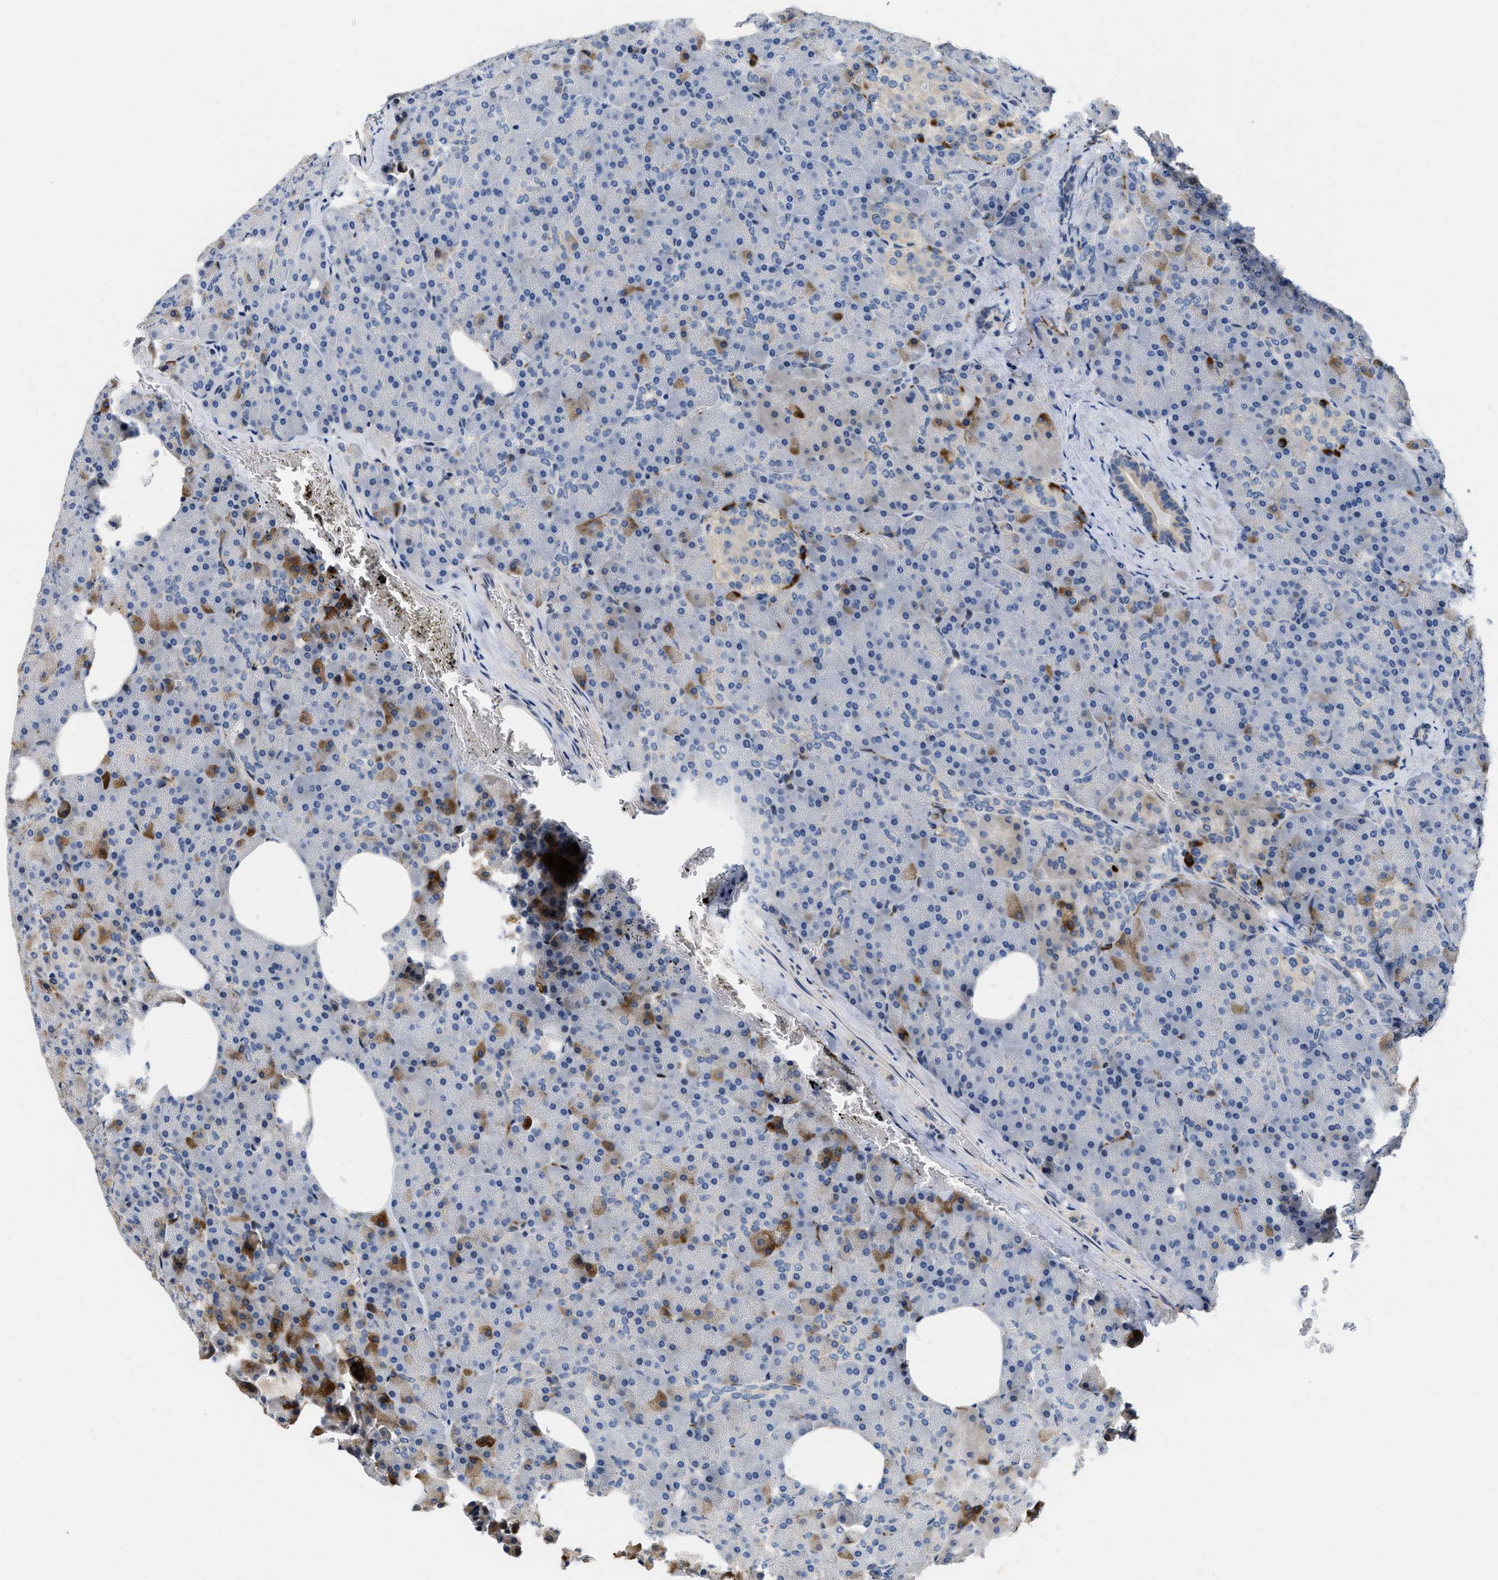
{"staining": {"intensity": "moderate", "quantity": "<25%", "location": "cytoplasmic/membranous"}, "tissue": "pancreas", "cell_type": "Exocrine glandular cells", "image_type": "normal", "snomed": [{"axis": "morphology", "description": "Normal tissue, NOS"}, {"axis": "topography", "description": "Pancreas"}], "caption": "Protein analysis of benign pancreas exhibits moderate cytoplasmic/membranous positivity in approximately <25% of exocrine glandular cells. (brown staining indicates protein expression, while blue staining denotes nuclei).", "gene": "VIP", "patient": {"sex": "female", "age": 35}}